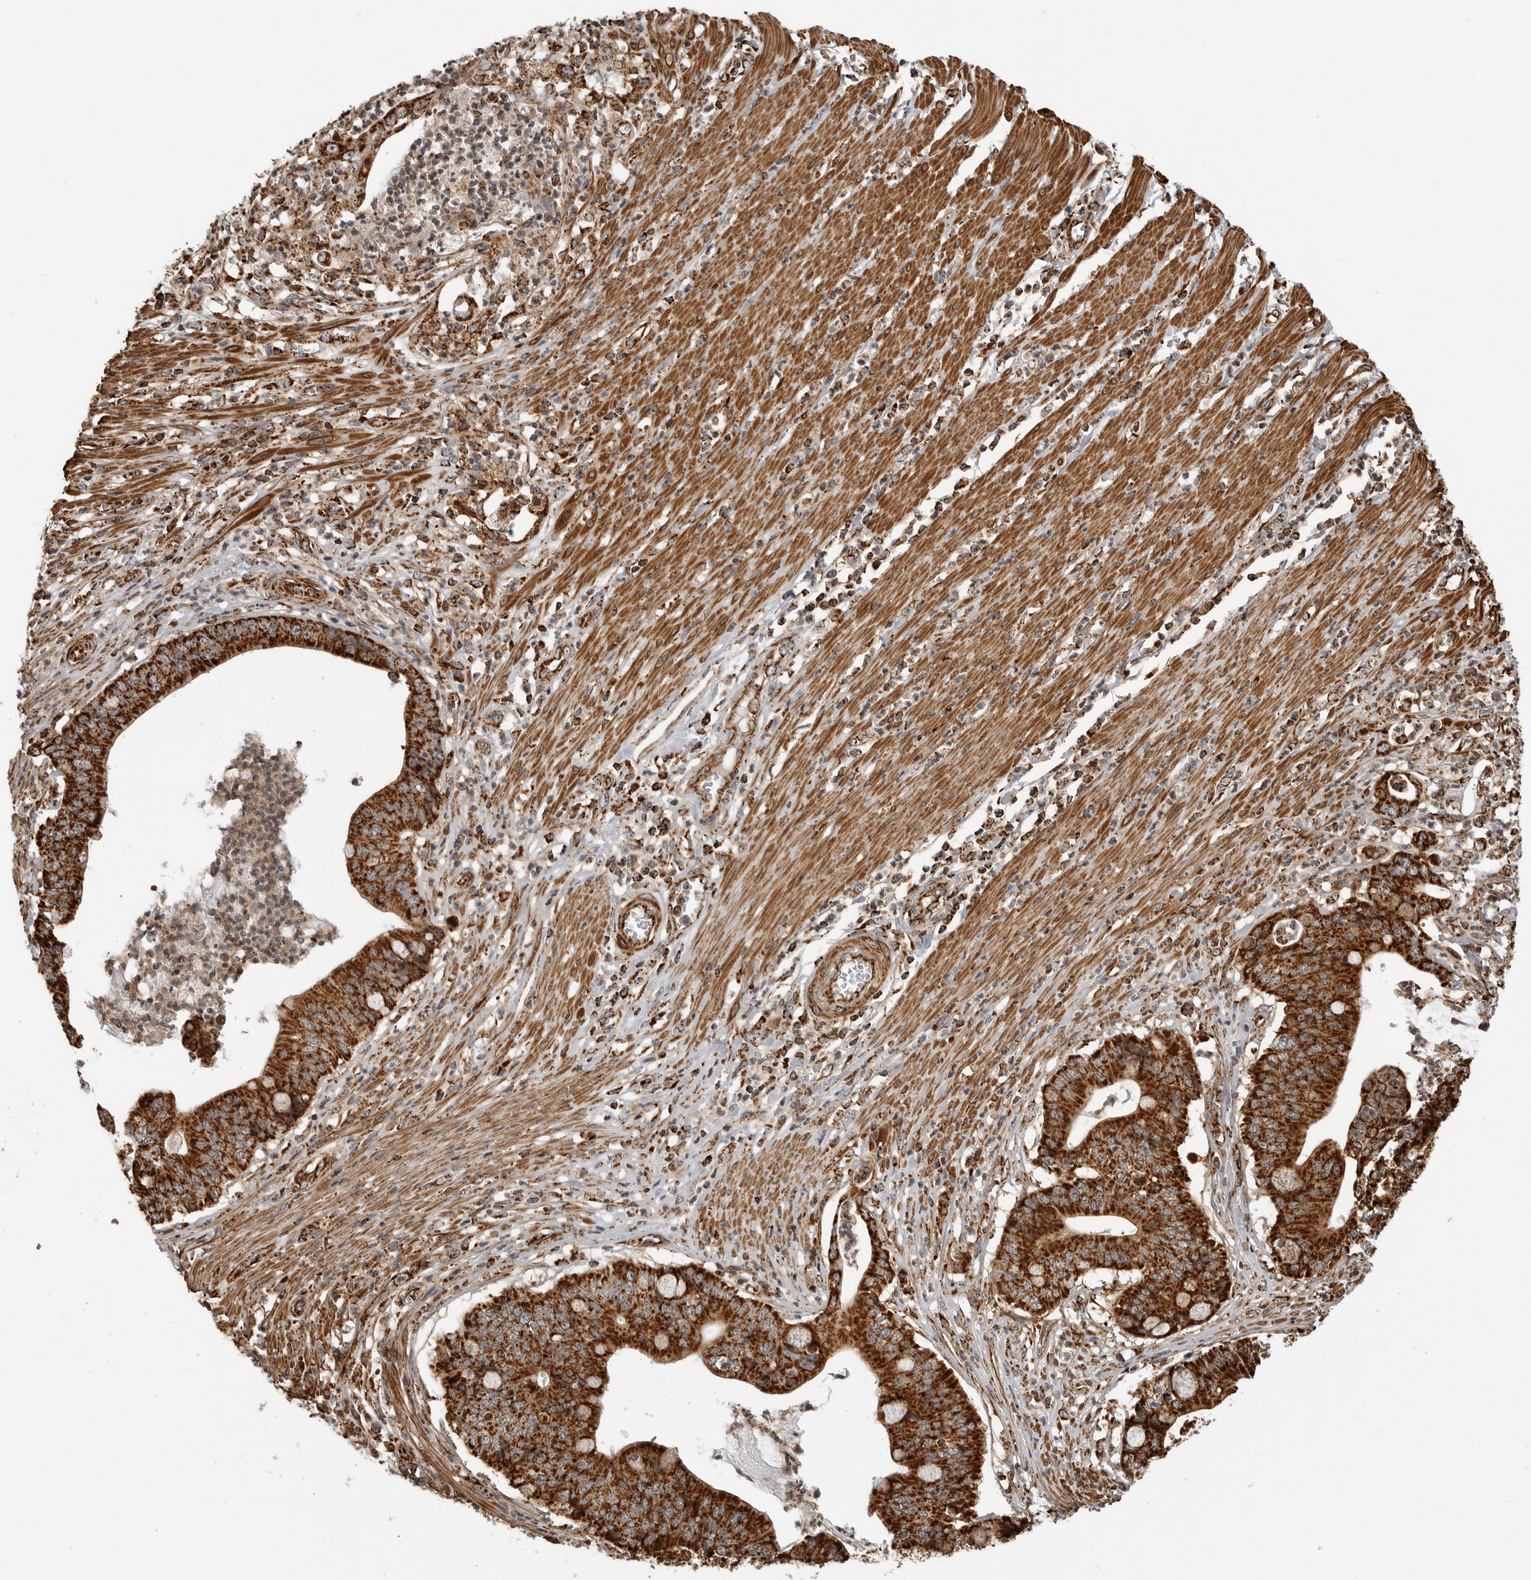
{"staining": {"intensity": "strong", "quantity": ">75%", "location": "cytoplasmic/membranous"}, "tissue": "pancreatic cancer", "cell_type": "Tumor cells", "image_type": "cancer", "snomed": [{"axis": "morphology", "description": "Adenocarcinoma, NOS"}, {"axis": "topography", "description": "Pancreas"}], "caption": "Tumor cells reveal high levels of strong cytoplasmic/membranous positivity in approximately >75% of cells in human pancreatic cancer. (DAB = brown stain, brightfield microscopy at high magnification).", "gene": "BMP2K", "patient": {"sex": "male", "age": 69}}